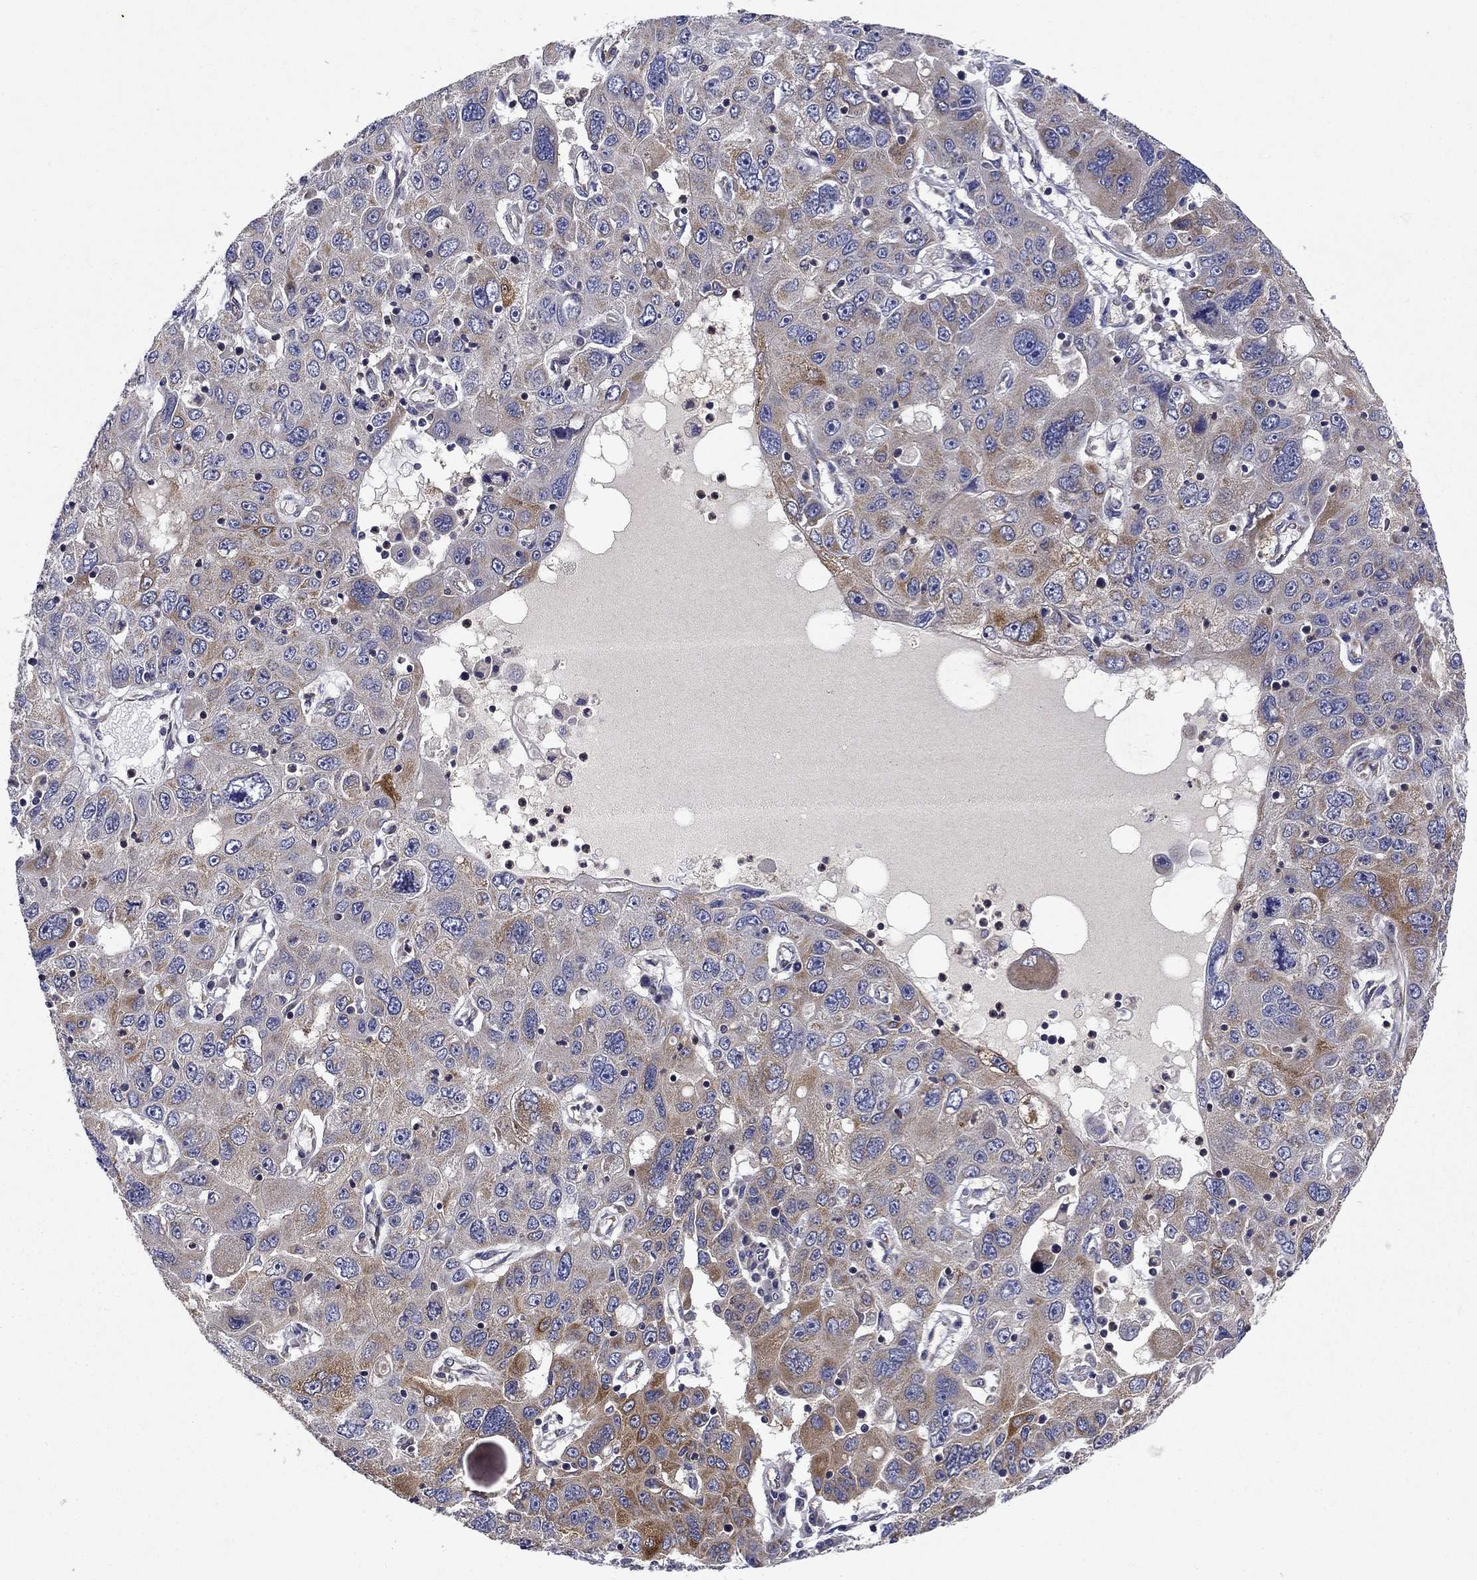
{"staining": {"intensity": "moderate", "quantity": "<25%", "location": "cytoplasmic/membranous"}, "tissue": "stomach cancer", "cell_type": "Tumor cells", "image_type": "cancer", "snomed": [{"axis": "morphology", "description": "Adenocarcinoma, NOS"}, {"axis": "topography", "description": "Stomach"}], "caption": "Immunohistochemistry (IHC) photomicrograph of human stomach cancer (adenocarcinoma) stained for a protein (brown), which demonstrates low levels of moderate cytoplasmic/membranous positivity in about <25% of tumor cells.", "gene": "GLTP", "patient": {"sex": "male", "age": 56}}